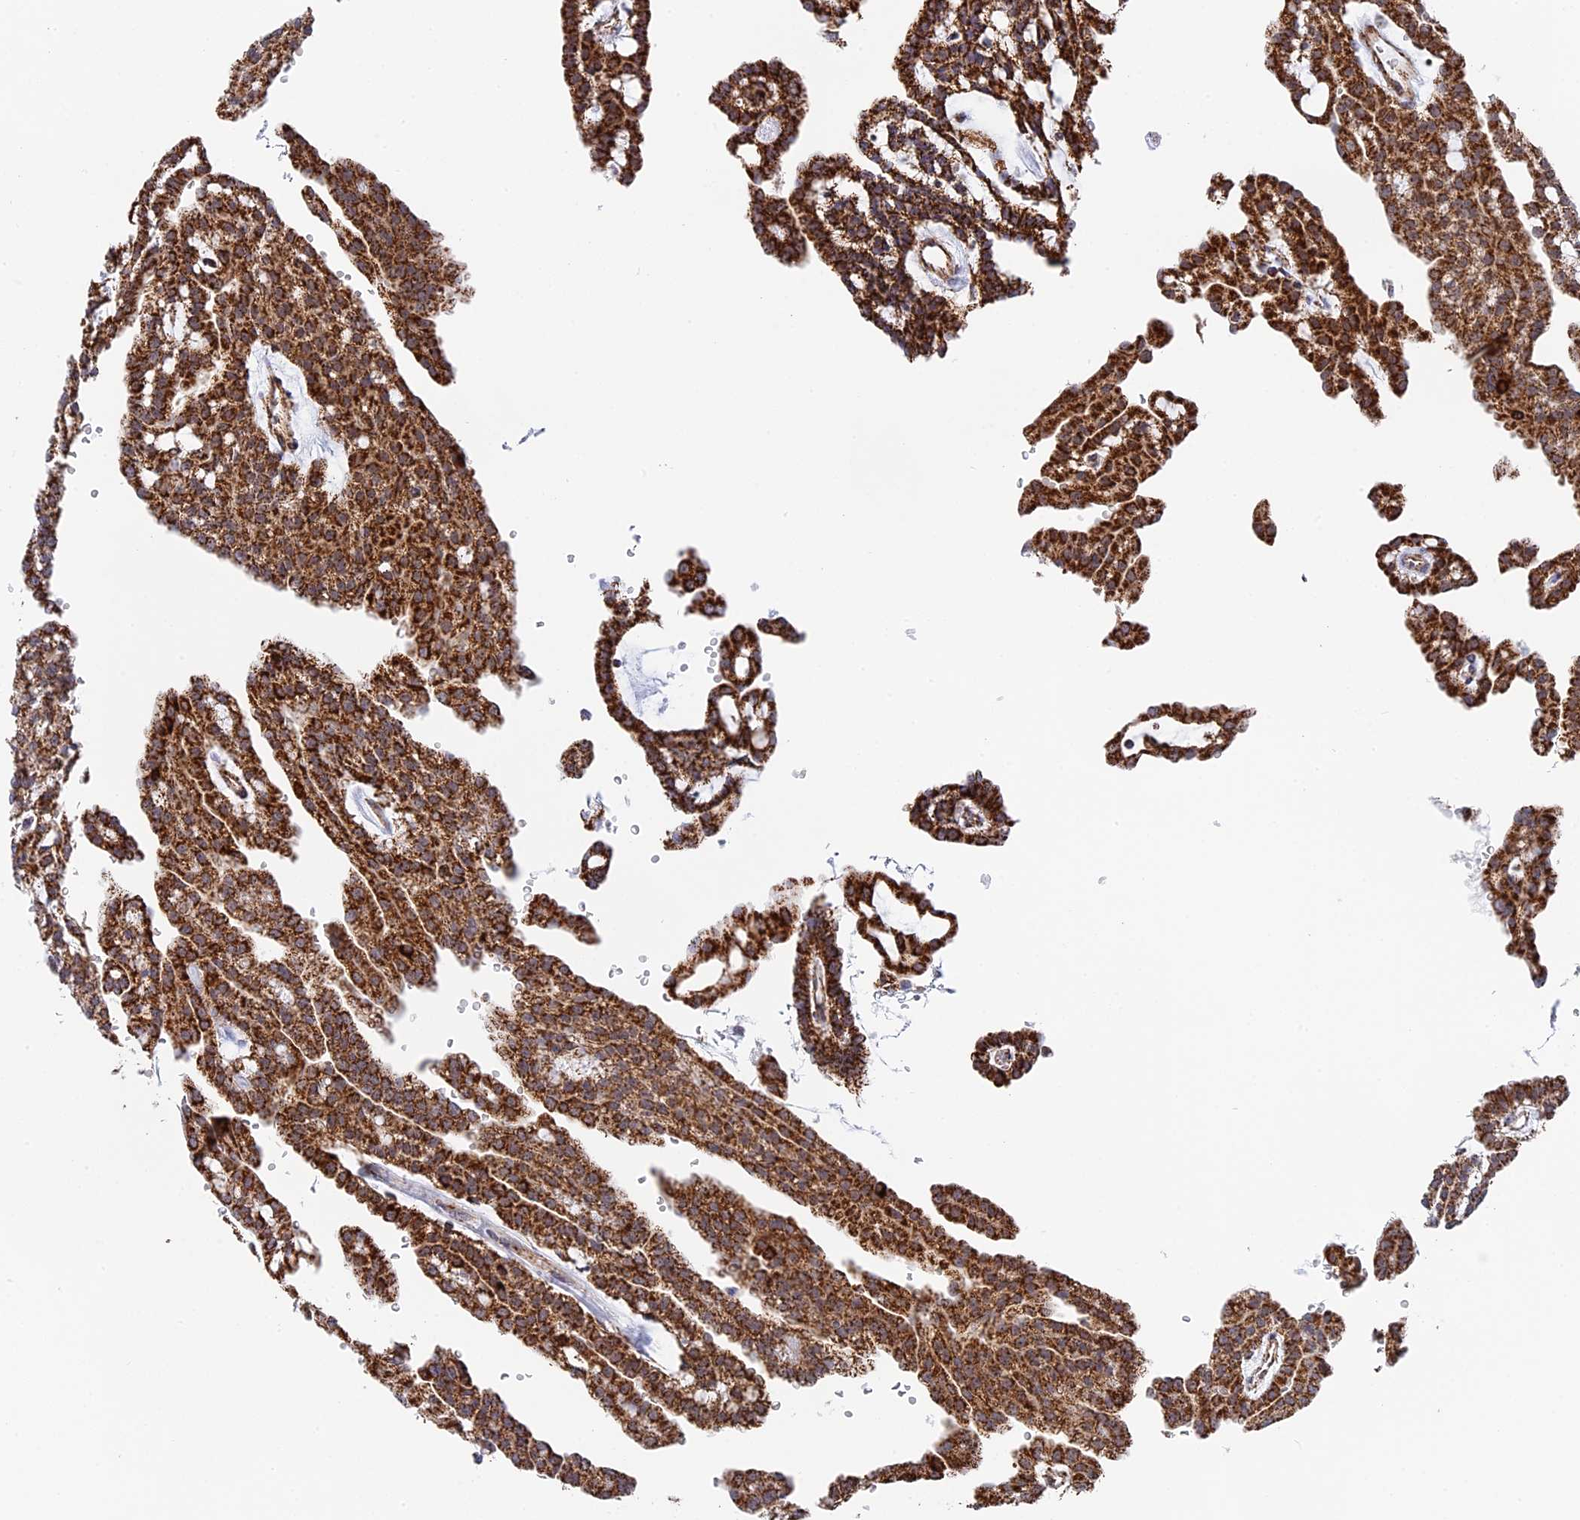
{"staining": {"intensity": "strong", "quantity": ">75%", "location": "cytoplasmic/membranous"}, "tissue": "renal cancer", "cell_type": "Tumor cells", "image_type": "cancer", "snomed": [{"axis": "morphology", "description": "Adenocarcinoma, NOS"}, {"axis": "topography", "description": "Kidney"}], "caption": "Renal cancer stained for a protein (brown) demonstrates strong cytoplasmic/membranous positive staining in approximately >75% of tumor cells.", "gene": "CDC16", "patient": {"sex": "male", "age": 63}}